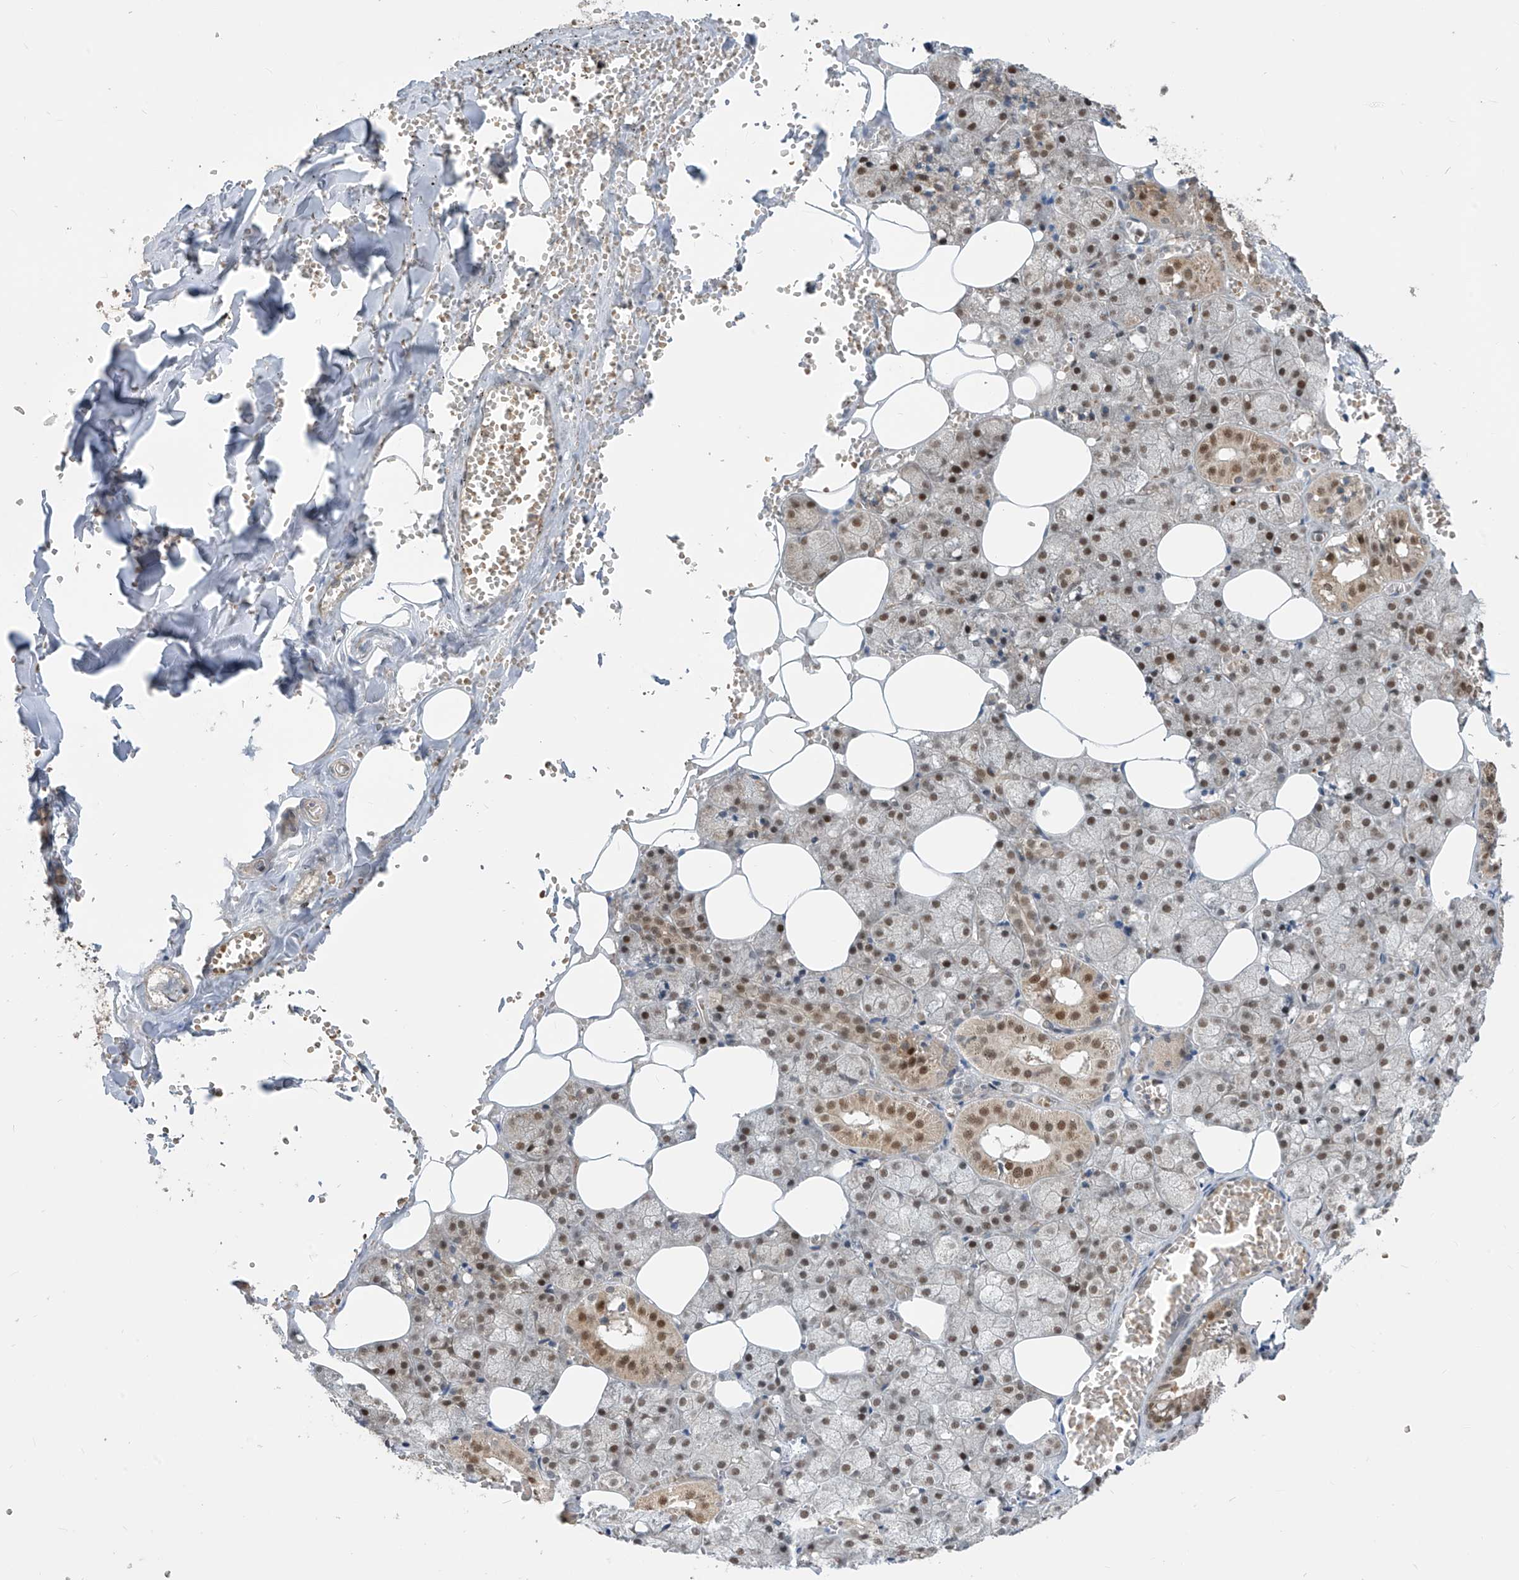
{"staining": {"intensity": "moderate", "quantity": ">75%", "location": "cytoplasmic/membranous,nuclear"}, "tissue": "salivary gland", "cell_type": "Glandular cells", "image_type": "normal", "snomed": [{"axis": "morphology", "description": "Normal tissue, NOS"}, {"axis": "topography", "description": "Salivary gland"}], "caption": "Brown immunohistochemical staining in unremarkable salivary gland exhibits moderate cytoplasmic/membranous,nuclear expression in about >75% of glandular cells. (Brightfield microscopy of DAB IHC at high magnification).", "gene": "LAGE3", "patient": {"sex": "male", "age": 62}}